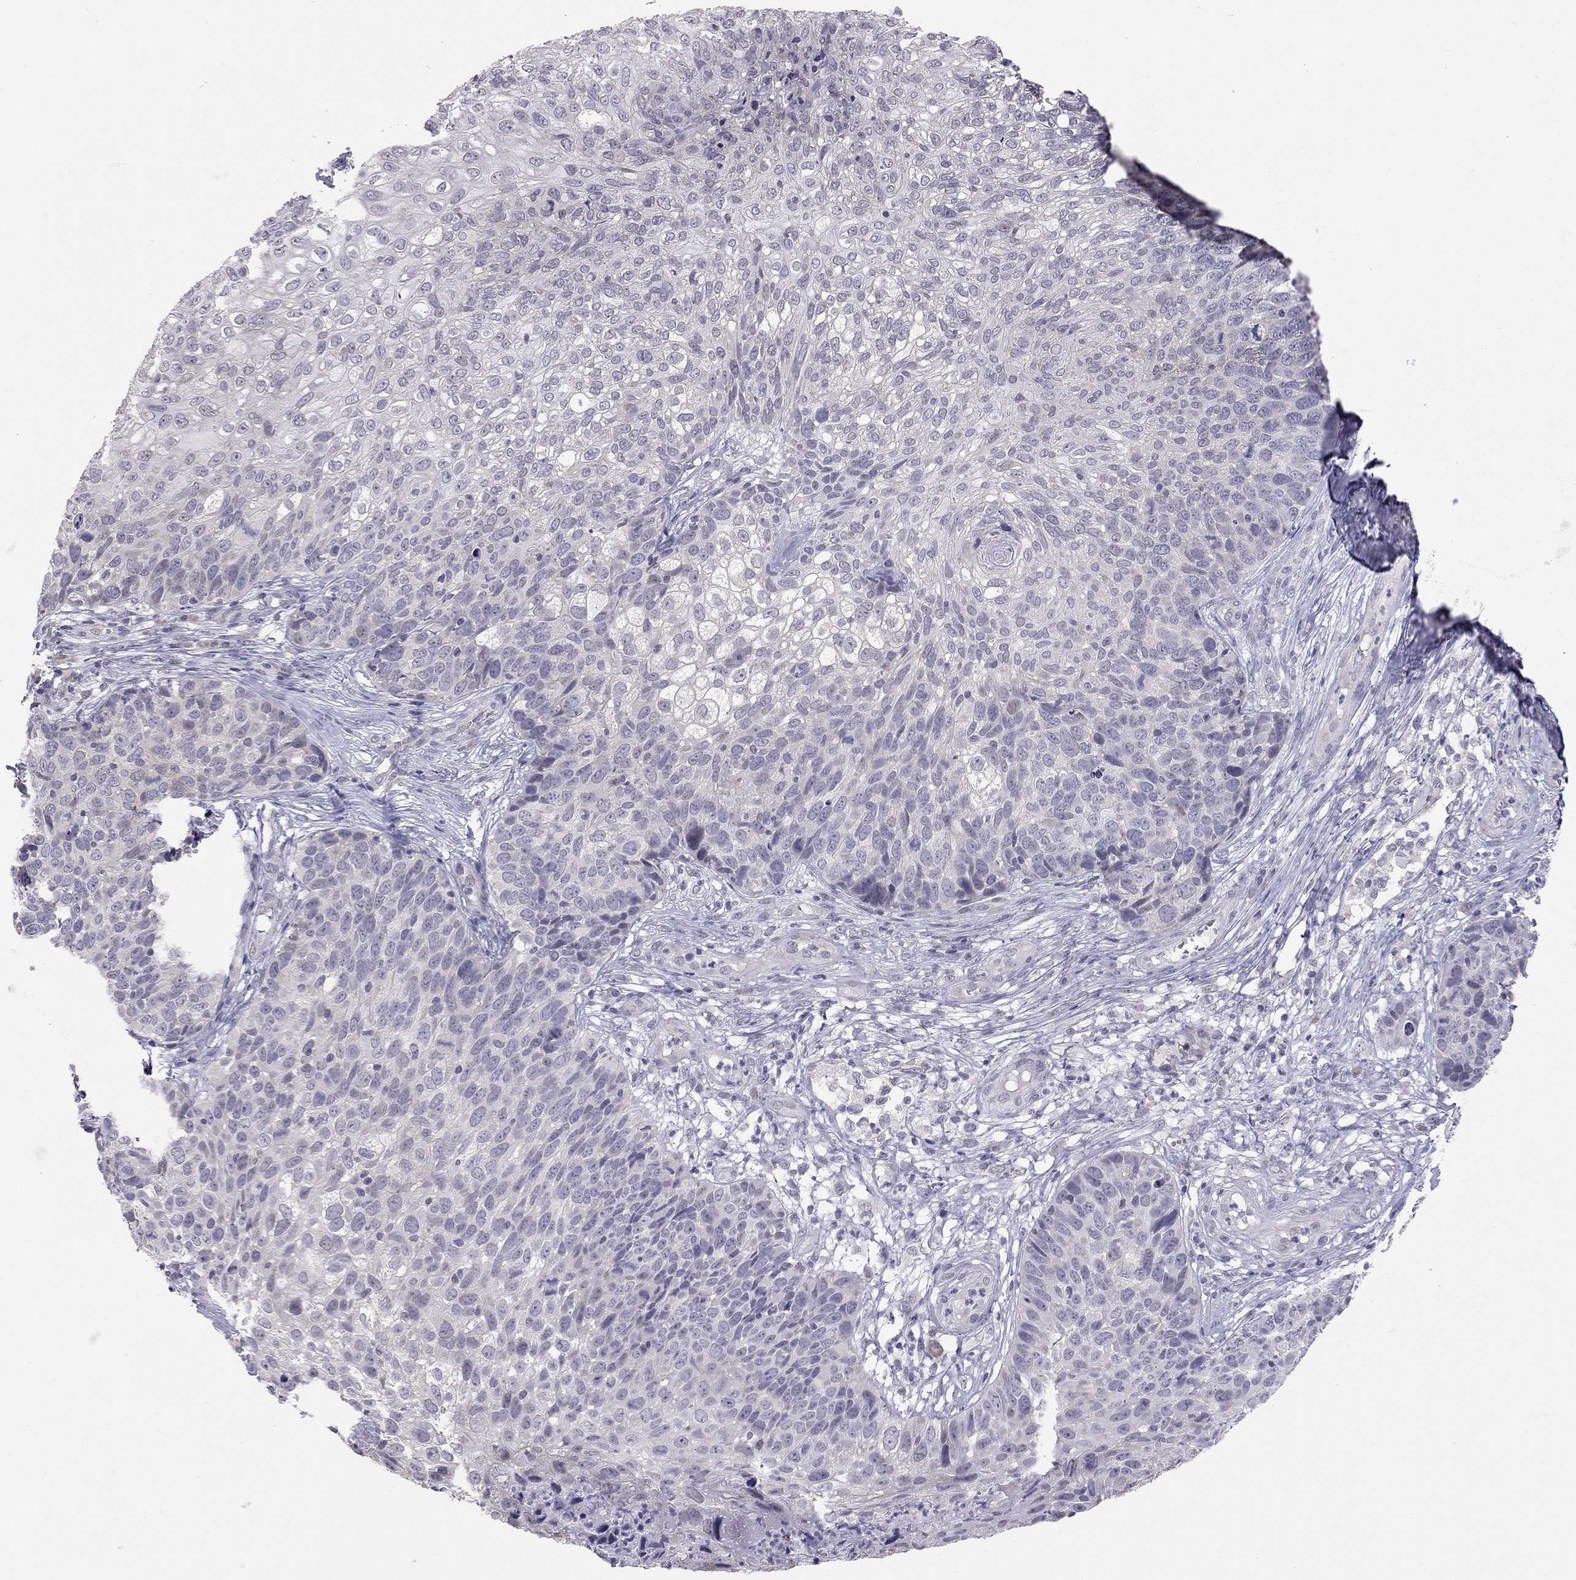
{"staining": {"intensity": "negative", "quantity": "none", "location": "none"}, "tissue": "skin cancer", "cell_type": "Tumor cells", "image_type": "cancer", "snomed": [{"axis": "morphology", "description": "Squamous cell carcinoma, NOS"}, {"axis": "topography", "description": "Skin"}], "caption": "Immunohistochemistry histopathology image of skin cancer stained for a protein (brown), which demonstrates no staining in tumor cells. (Stains: DAB IHC with hematoxylin counter stain, Microscopy: brightfield microscopy at high magnification).", "gene": "HSF2BP", "patient": {"sex": "male", "age": 92}}